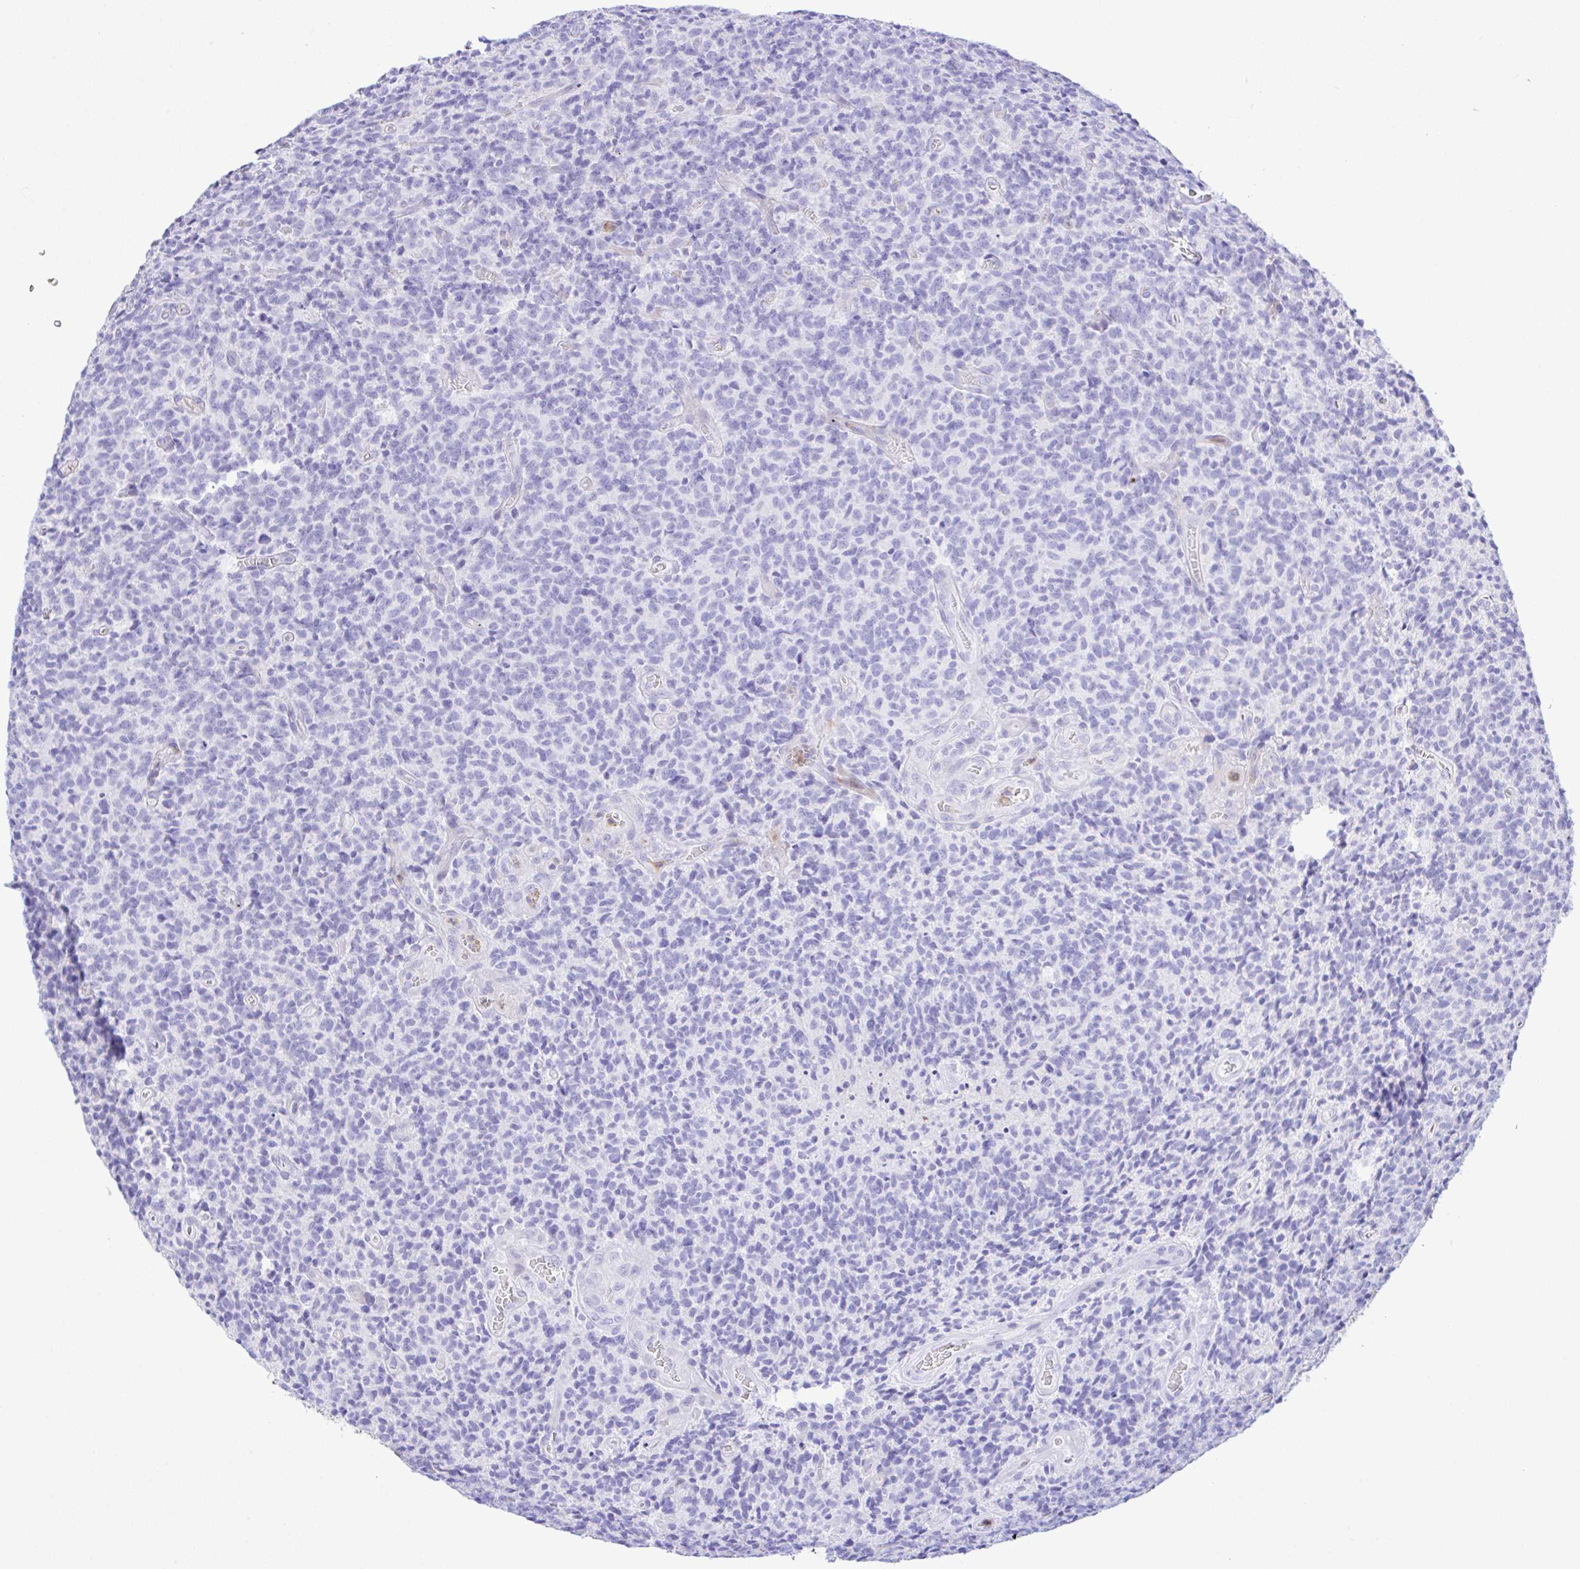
{"staining": {"intensity": "negative", "quantity": "none", "location": "none"}, "tissue": "glioma", "cell_type": "Tumor cells", "image_type": "cancer", "snomed": [{"axis": "morphology", "description": "Glioma, malignant, High grade"}, {"axis": "topography", "description": "Brain"}], "caption": "This is an IHC histopathology image of human malignant glioma (high-grade). There is no expression in tumor cells.", "gene": "ZNF221", "patient": {"sex": "male", "age": 76}}